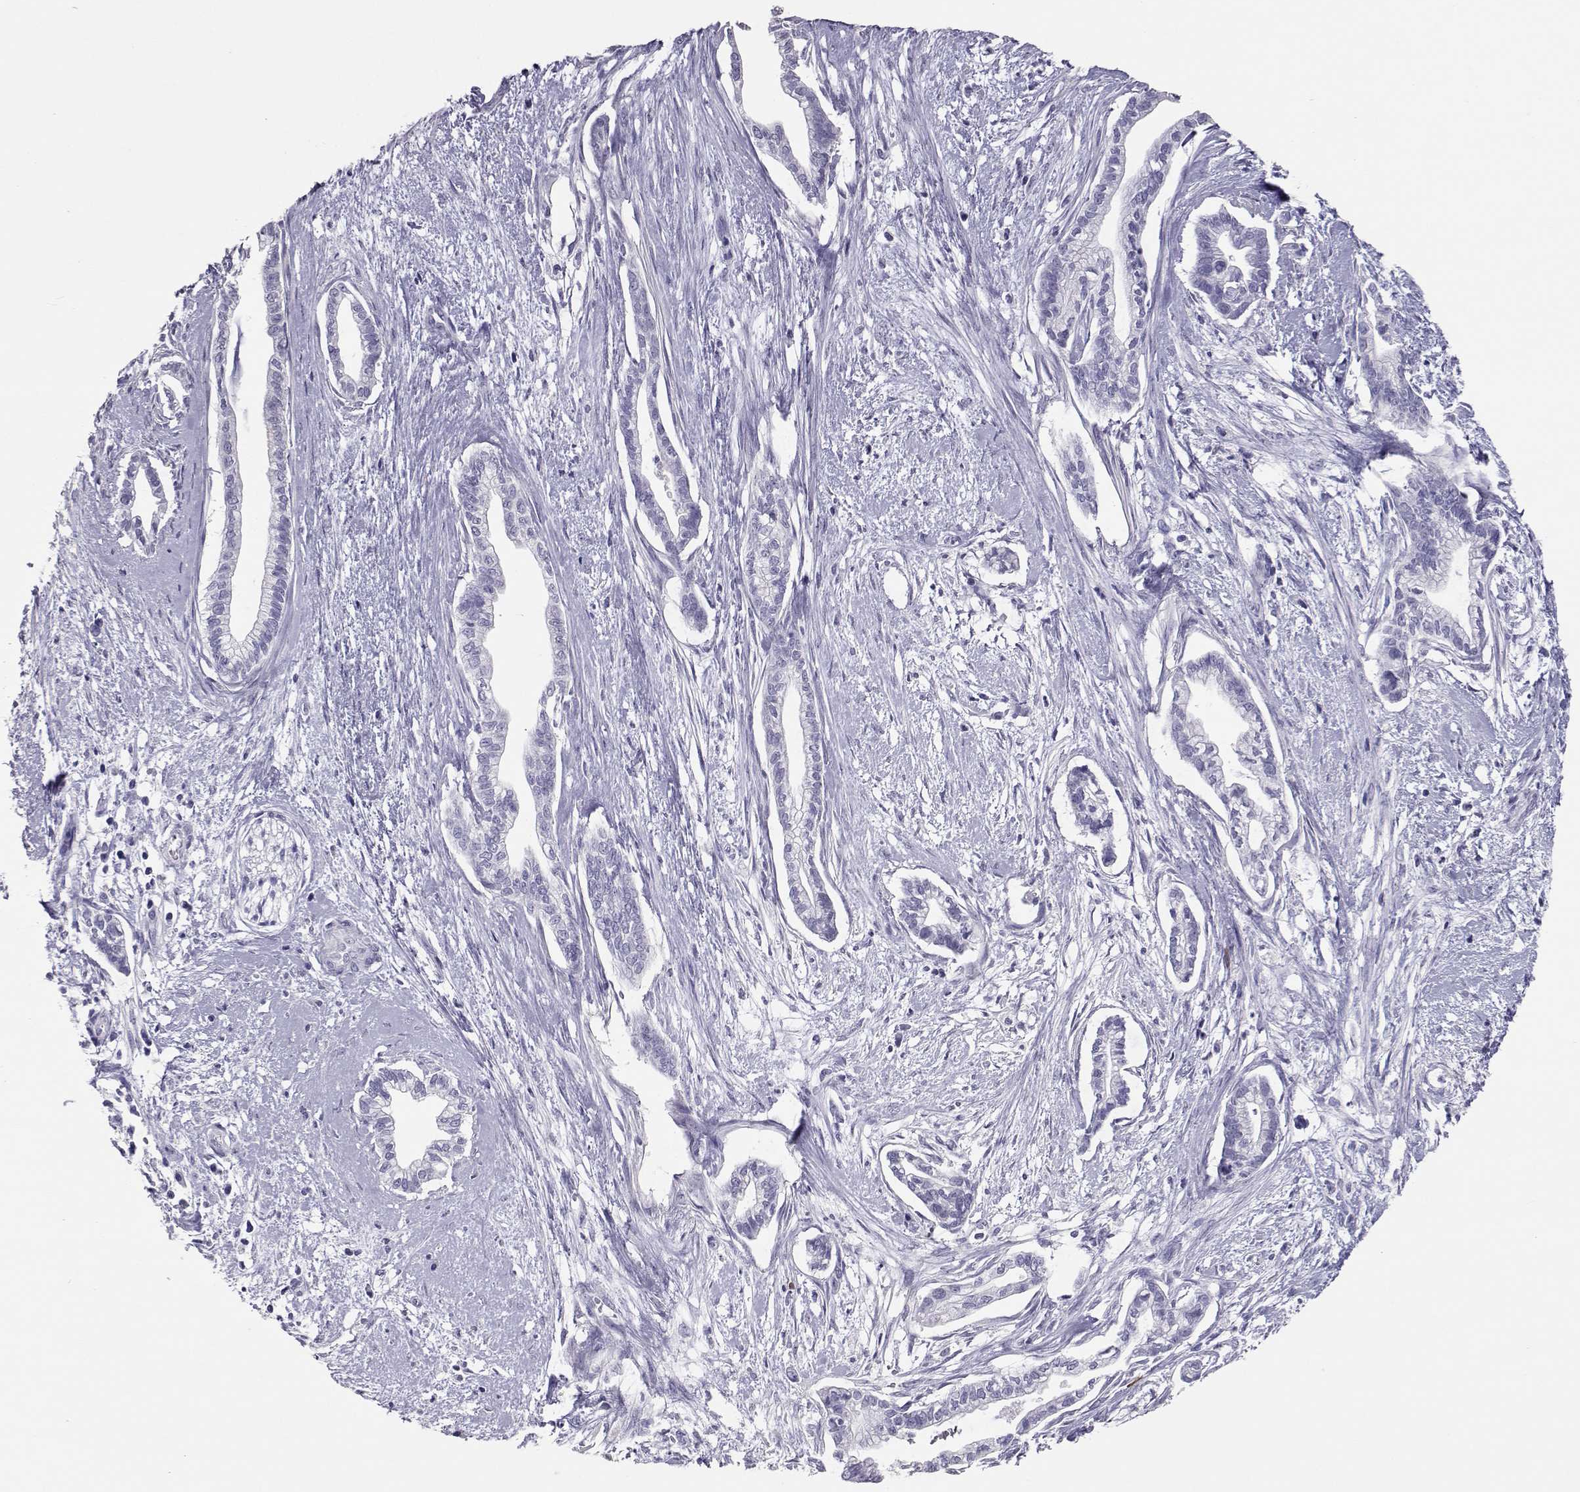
{"staining": {"intensity": "negative", "quantity": "none", "location": "none"}, "tissue": "cervical cancer", "cell_type": "Tumor cells", "image_type": "cancer", "snomed": [{"axis": "morphology", "description": "Adenocarcinoma, NOS"}, {"axis": "topography", "description": "Cervix"}], "caption": "Tumor cells show no significant staining in adenocarcinoma (cervical).", "gene": "PMCH", "patient": {"sex": "female", "age": 62}}